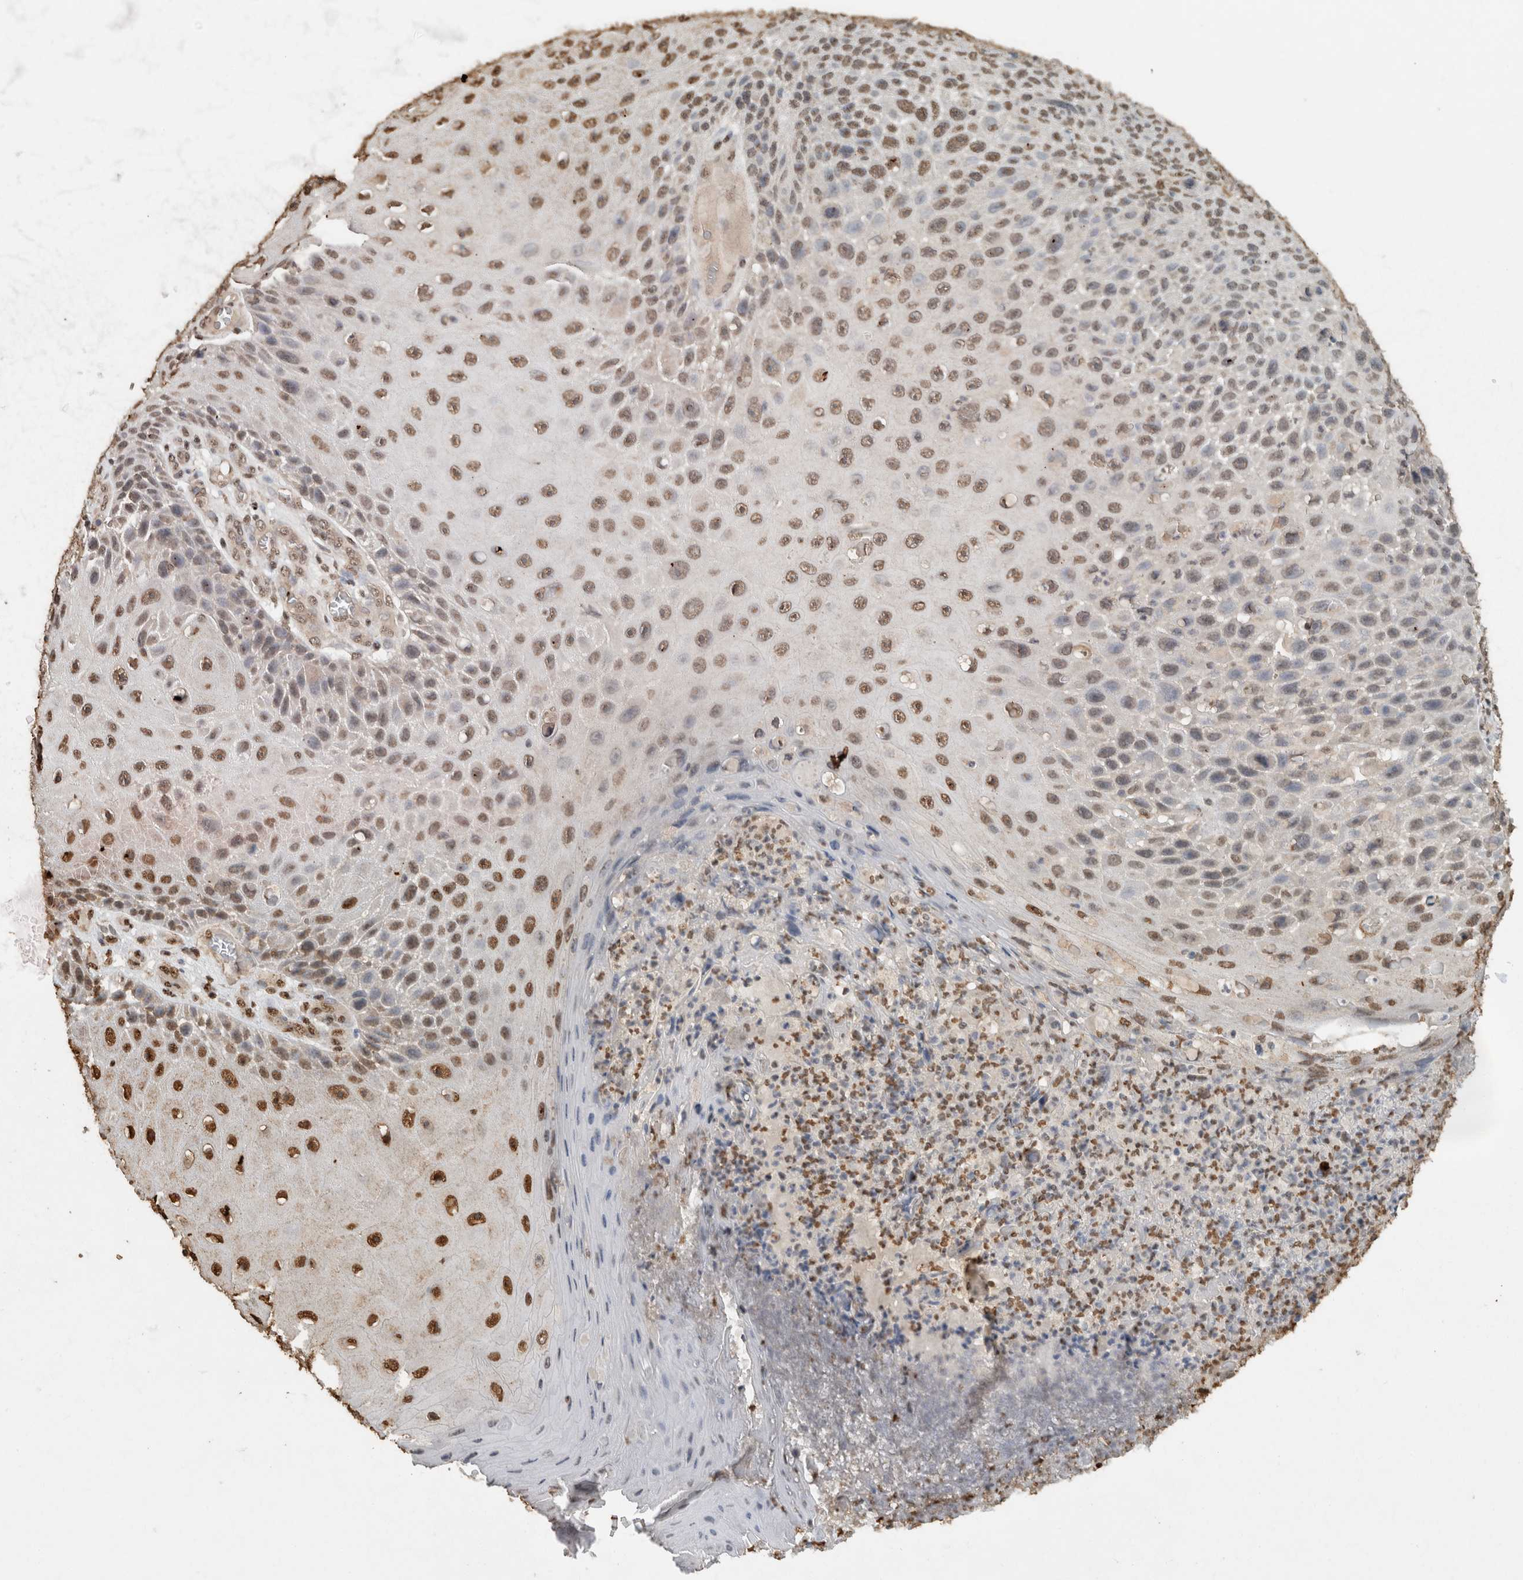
{"staining": {"intensity": "moderate", "quantity": ">75%", "location": "nuclear"}, "tissue": "skin cancer", "cell_type": "Tumor cells", "image_type": "cancer", "snomed": [{"axis": "morphology", "description": "Squamous cell carcinoma, NOS"}, {"axis": "topography", "description": "Skin"}], "caption": "Squamous cell carcinoma (skin) stained with DAB immunohistochemistry (IHC) demonstrates medium levels of moderate nuclear positivity in about >75% of tumor cells.", "gene": "HAND2", "patient": {"sex": "female", "age": 88}}